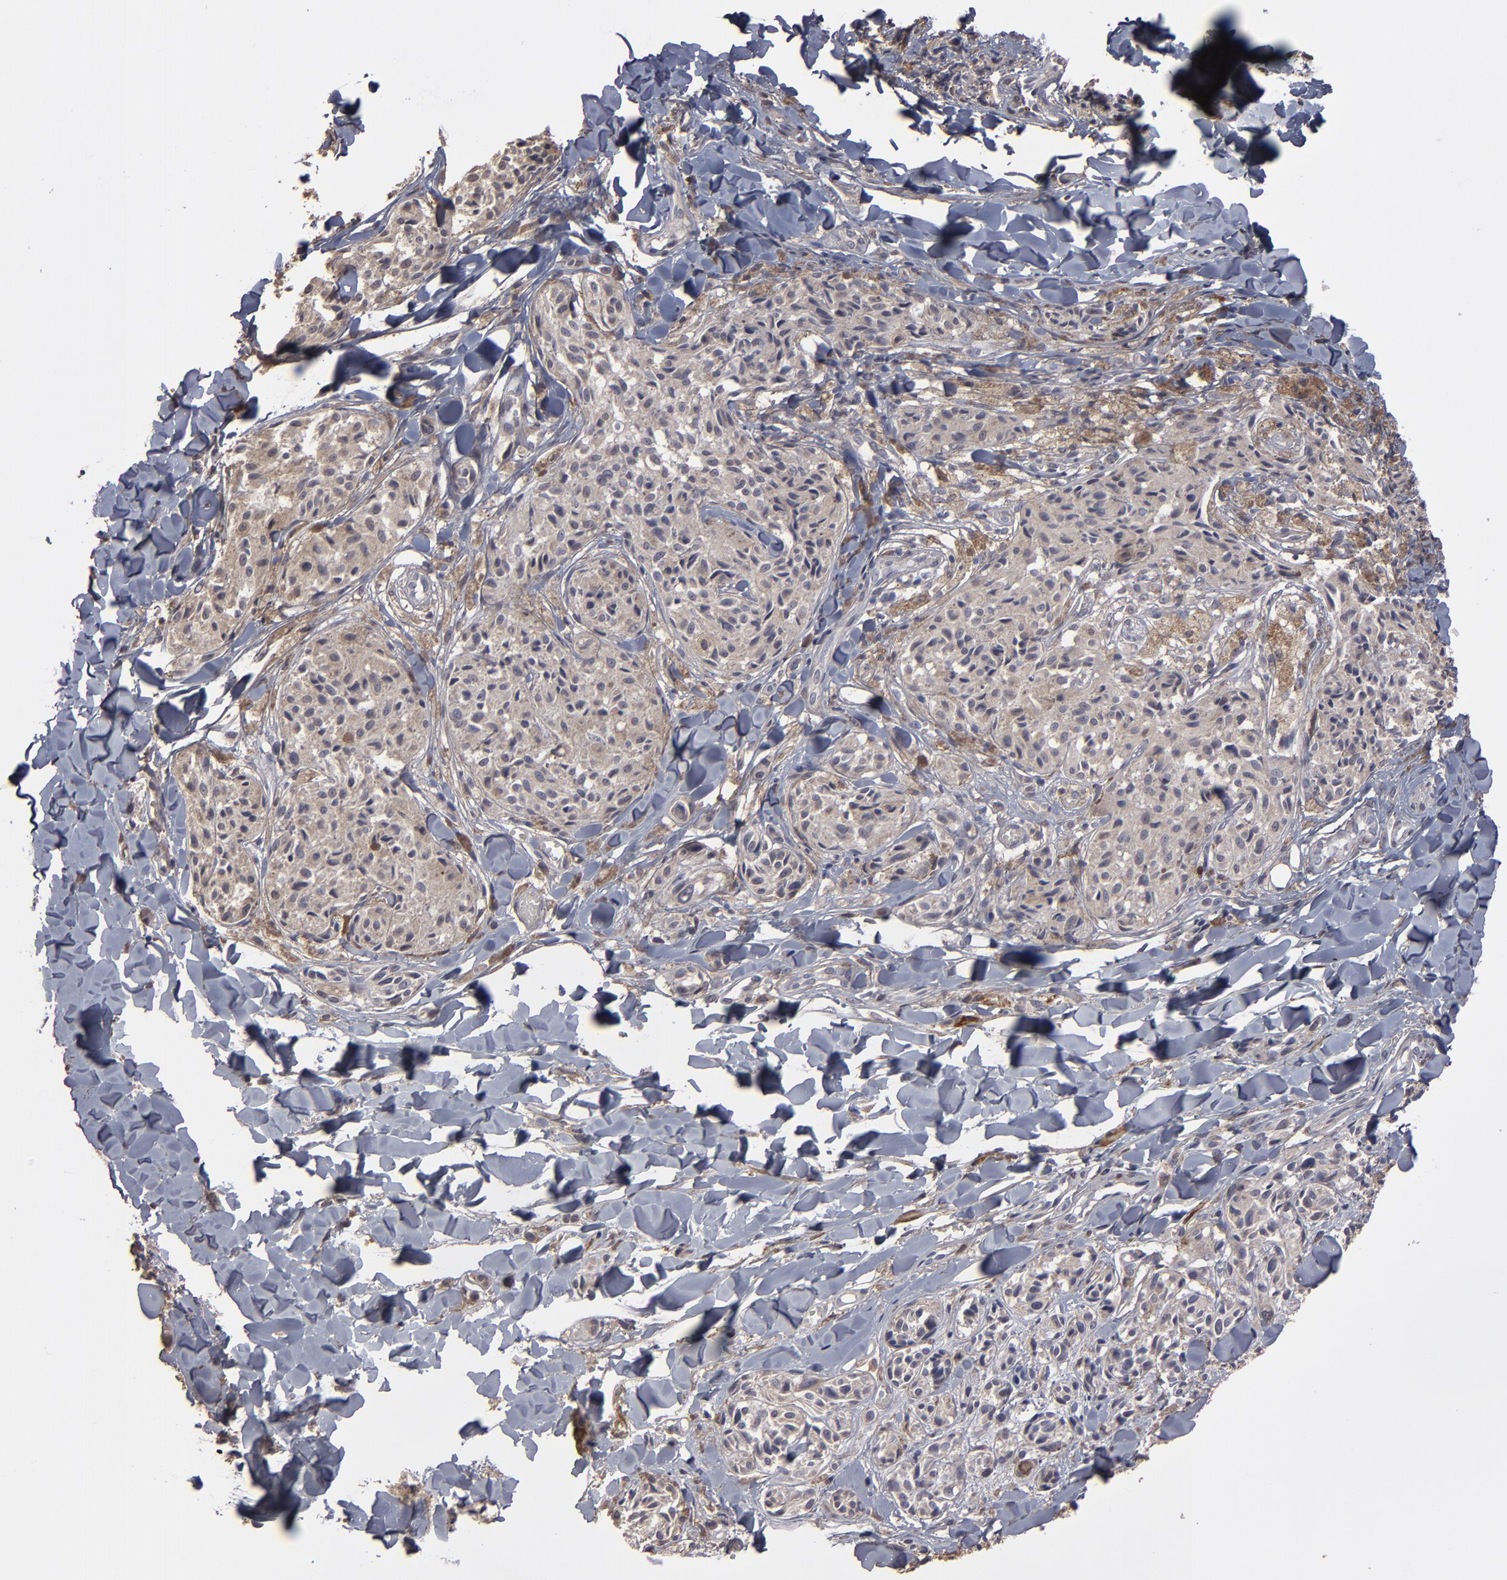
{"staining": {"intensity": "weak", "quantity": ">75%", "location": "cytoplasmic/membranous"}, "tissue": "melanoma", "cell_type": "Tumor cells", "image_type": "cancer", "snomed": [{"axis": "morphology", "description": "Malignant melanoma, Metastatic site"}, {"axis": "topography", "description": "Skin"}], "caption": "Malignant melanoma (metastatic site) stained for a protein (brown) demonstrates weak cytoplasmic/membranous positive staining in about >75% of tumor cells.", "gene": "ITGB5", "patient": {"sex": "female", "age": 66}}